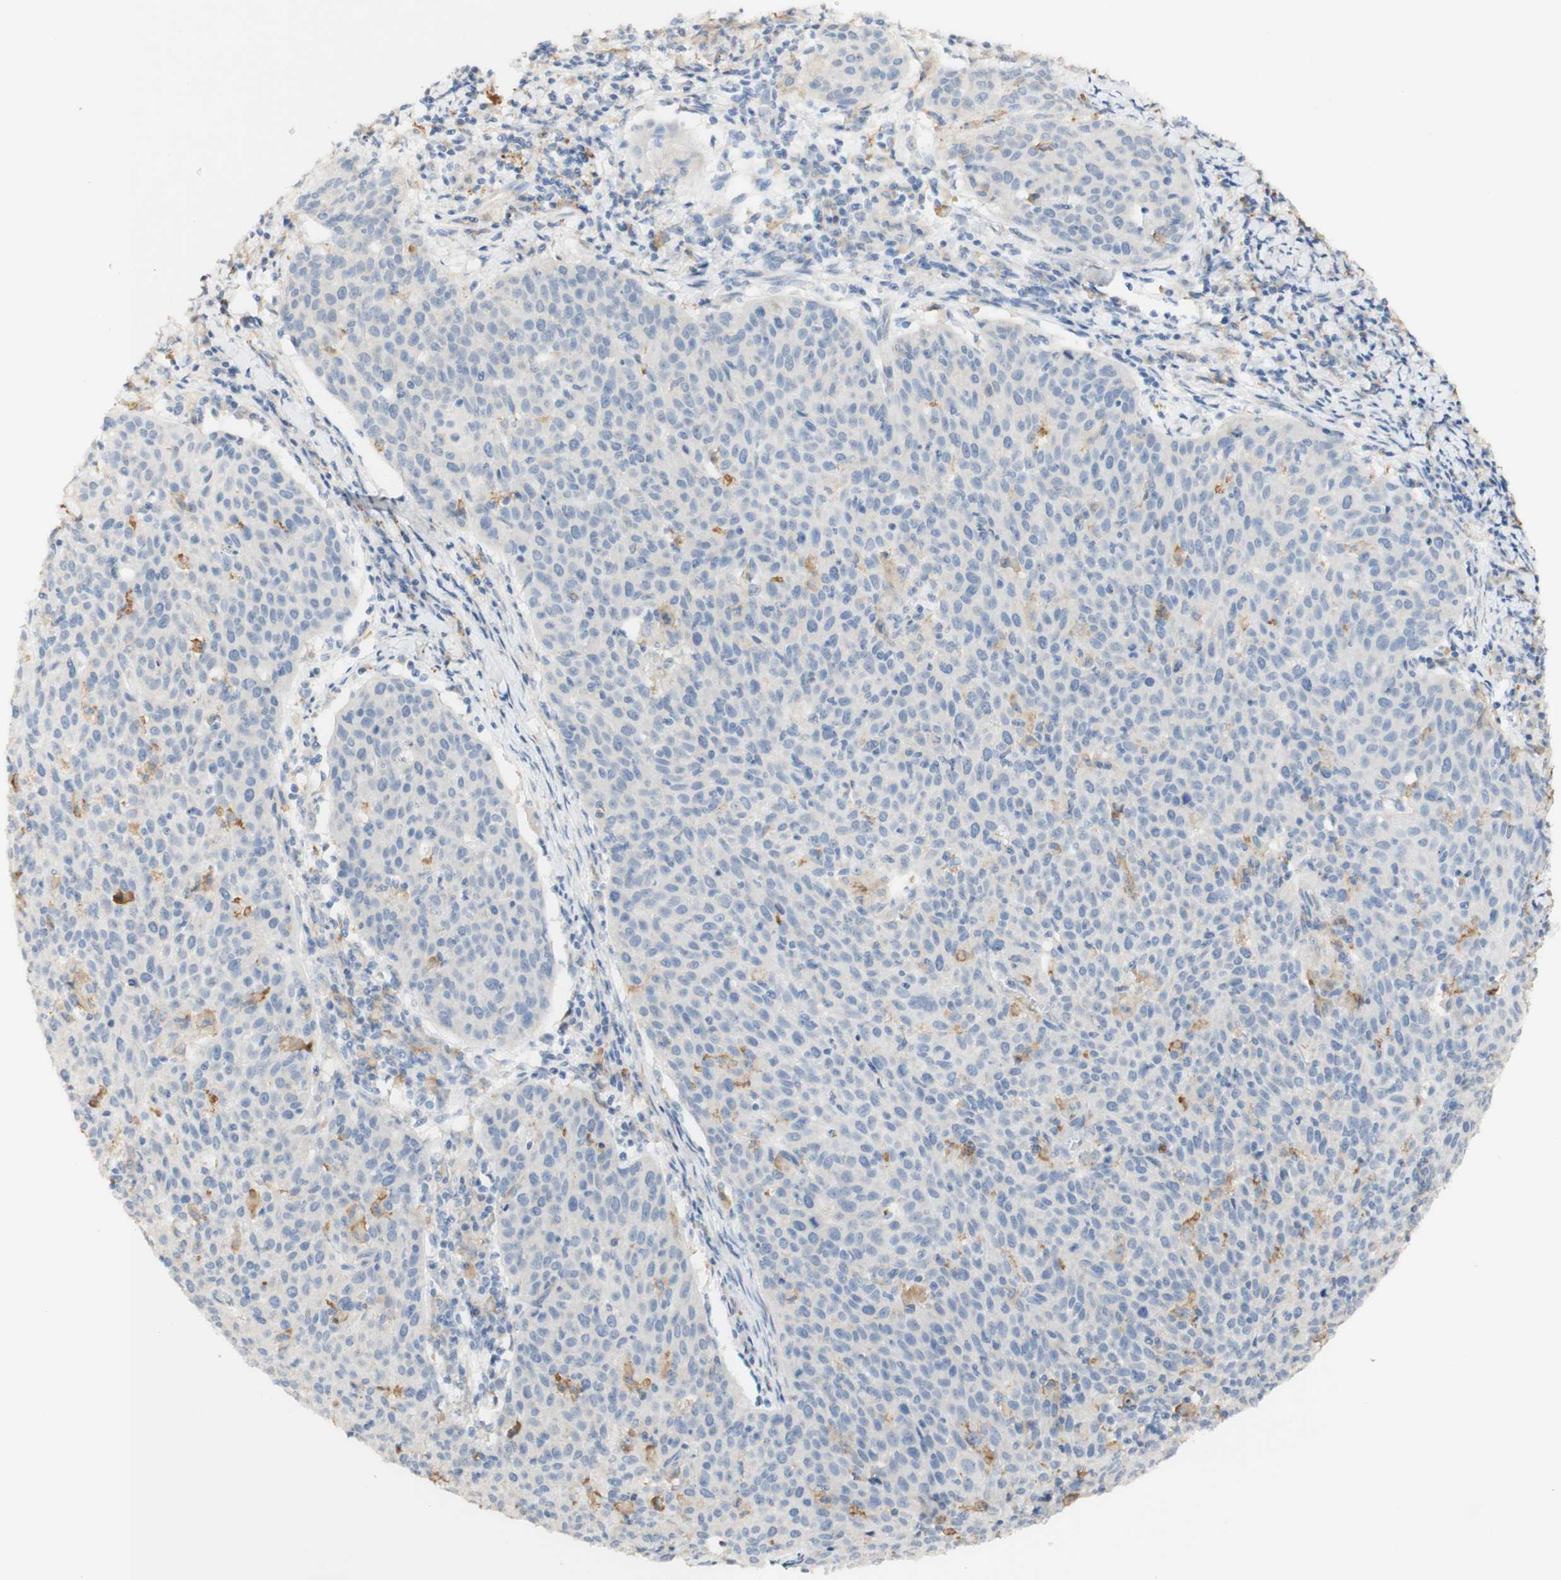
{"staining": {"intensity": "negative", "quantity": "none", "location": "none"}, "tissue": "cervical cancer", "cell_type": "Tumor cells", "image_type": "cancer", "snomed": [{"axis": "morphology", "description": "Squamous cell carcinoma, NOS"}, {"axis": "topography", "description": "Cervix"}], "caption": "This is a micrograph of immunohistochemistry staining of cervical cancer, which shows no positivity in tumor cells.", "gene": "FCGRT", "patient": {"sex": "female", "age": 38}}